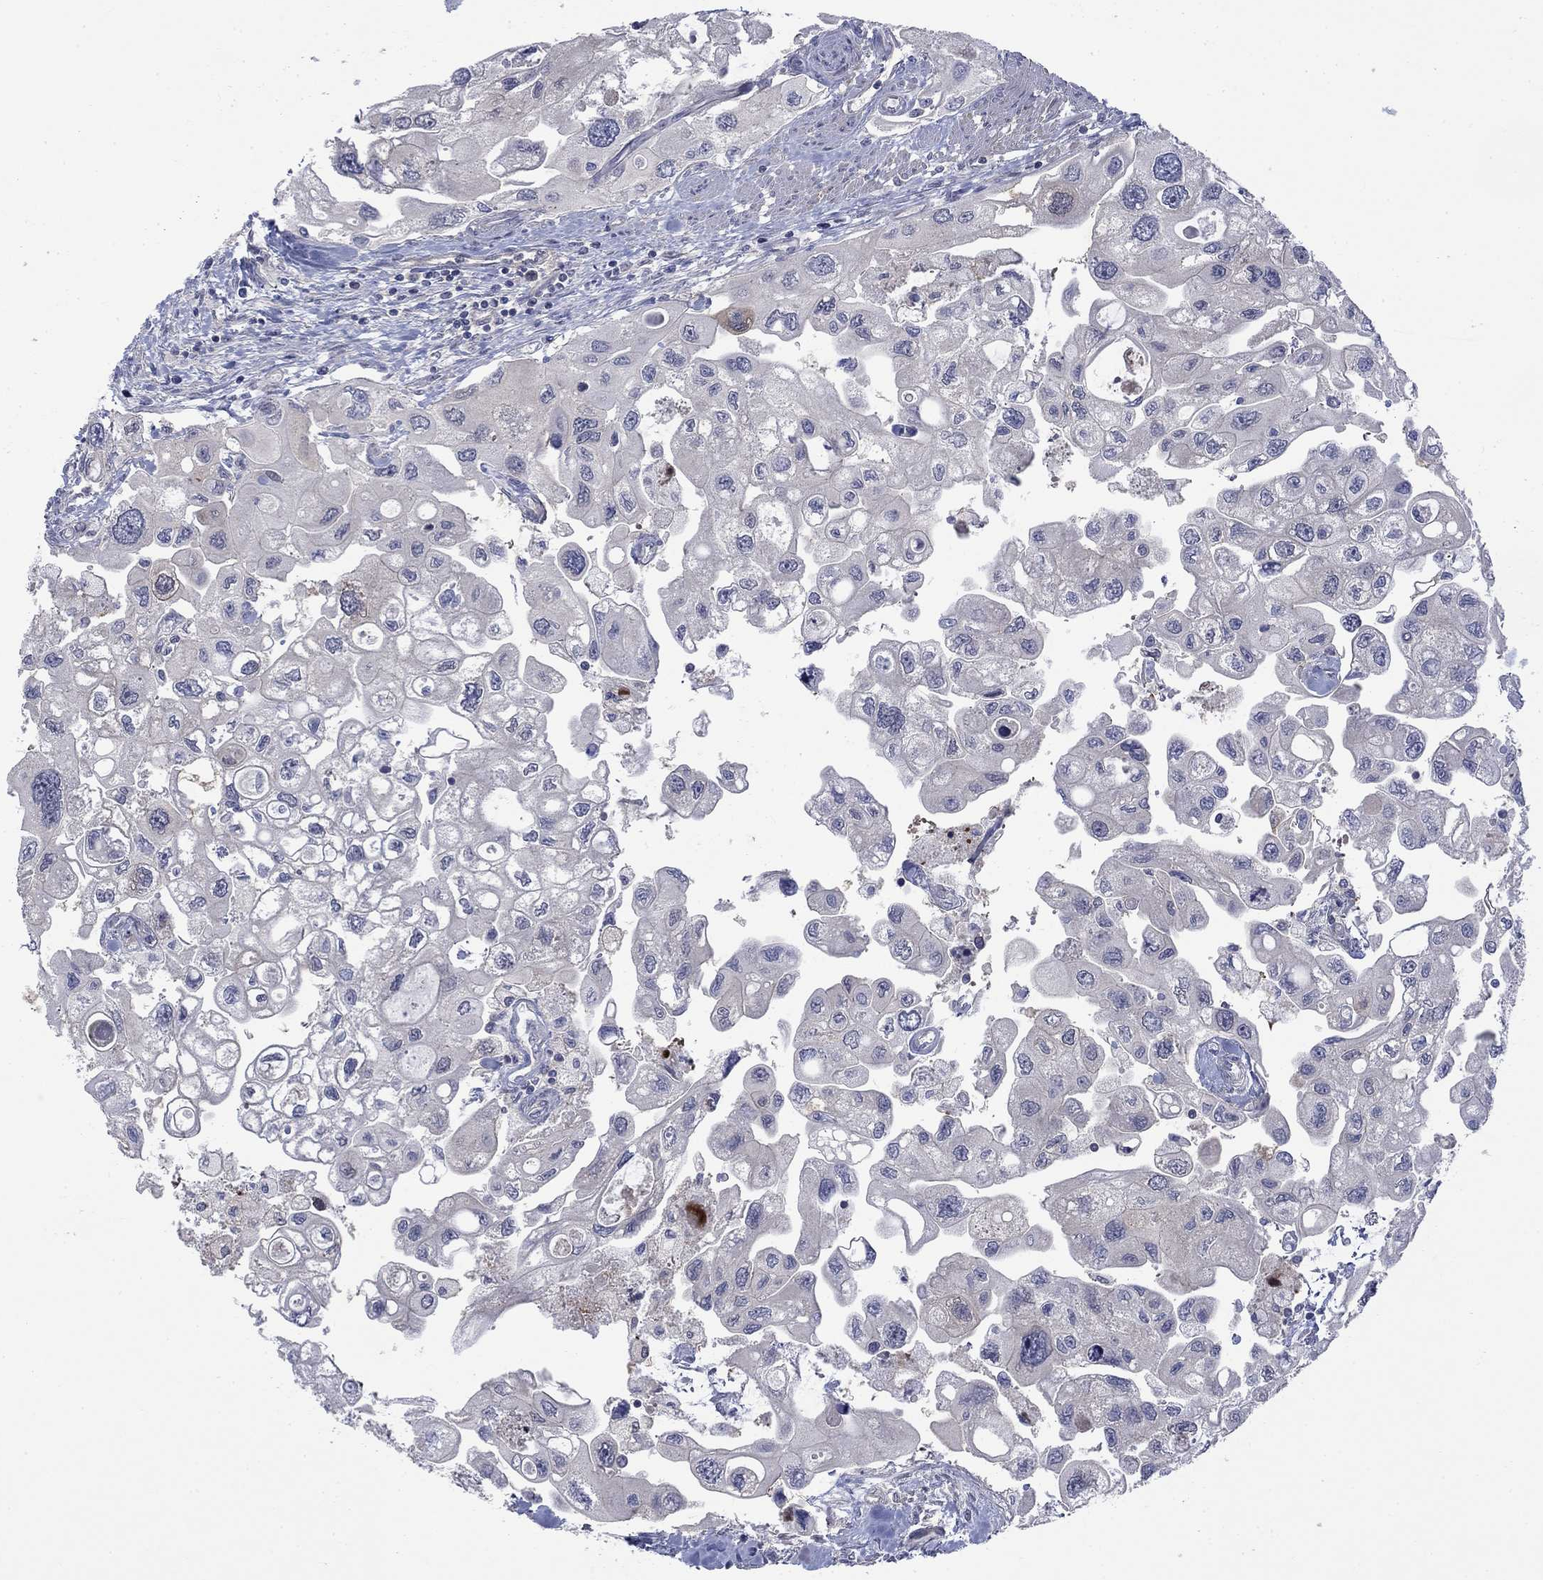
{"staining": {"intensity": "negative", "quantity": "none", "location": "none"}, "tissue": "urothelial cancer", "cell_type": "Tumor cells", "image_type": "cancer", "snomed": [{"axis": "morphology", "description": "Urothelial carcinoma, High grade"}, {"axis": "topography", "description": "Urinary bladder"}], "caption": "Image shows no protein staining in tumor cells of high-grade urothelial carcinoma tissue.", "gene": "PDZD2", "patient": {"sex": "male", "age": 59}}